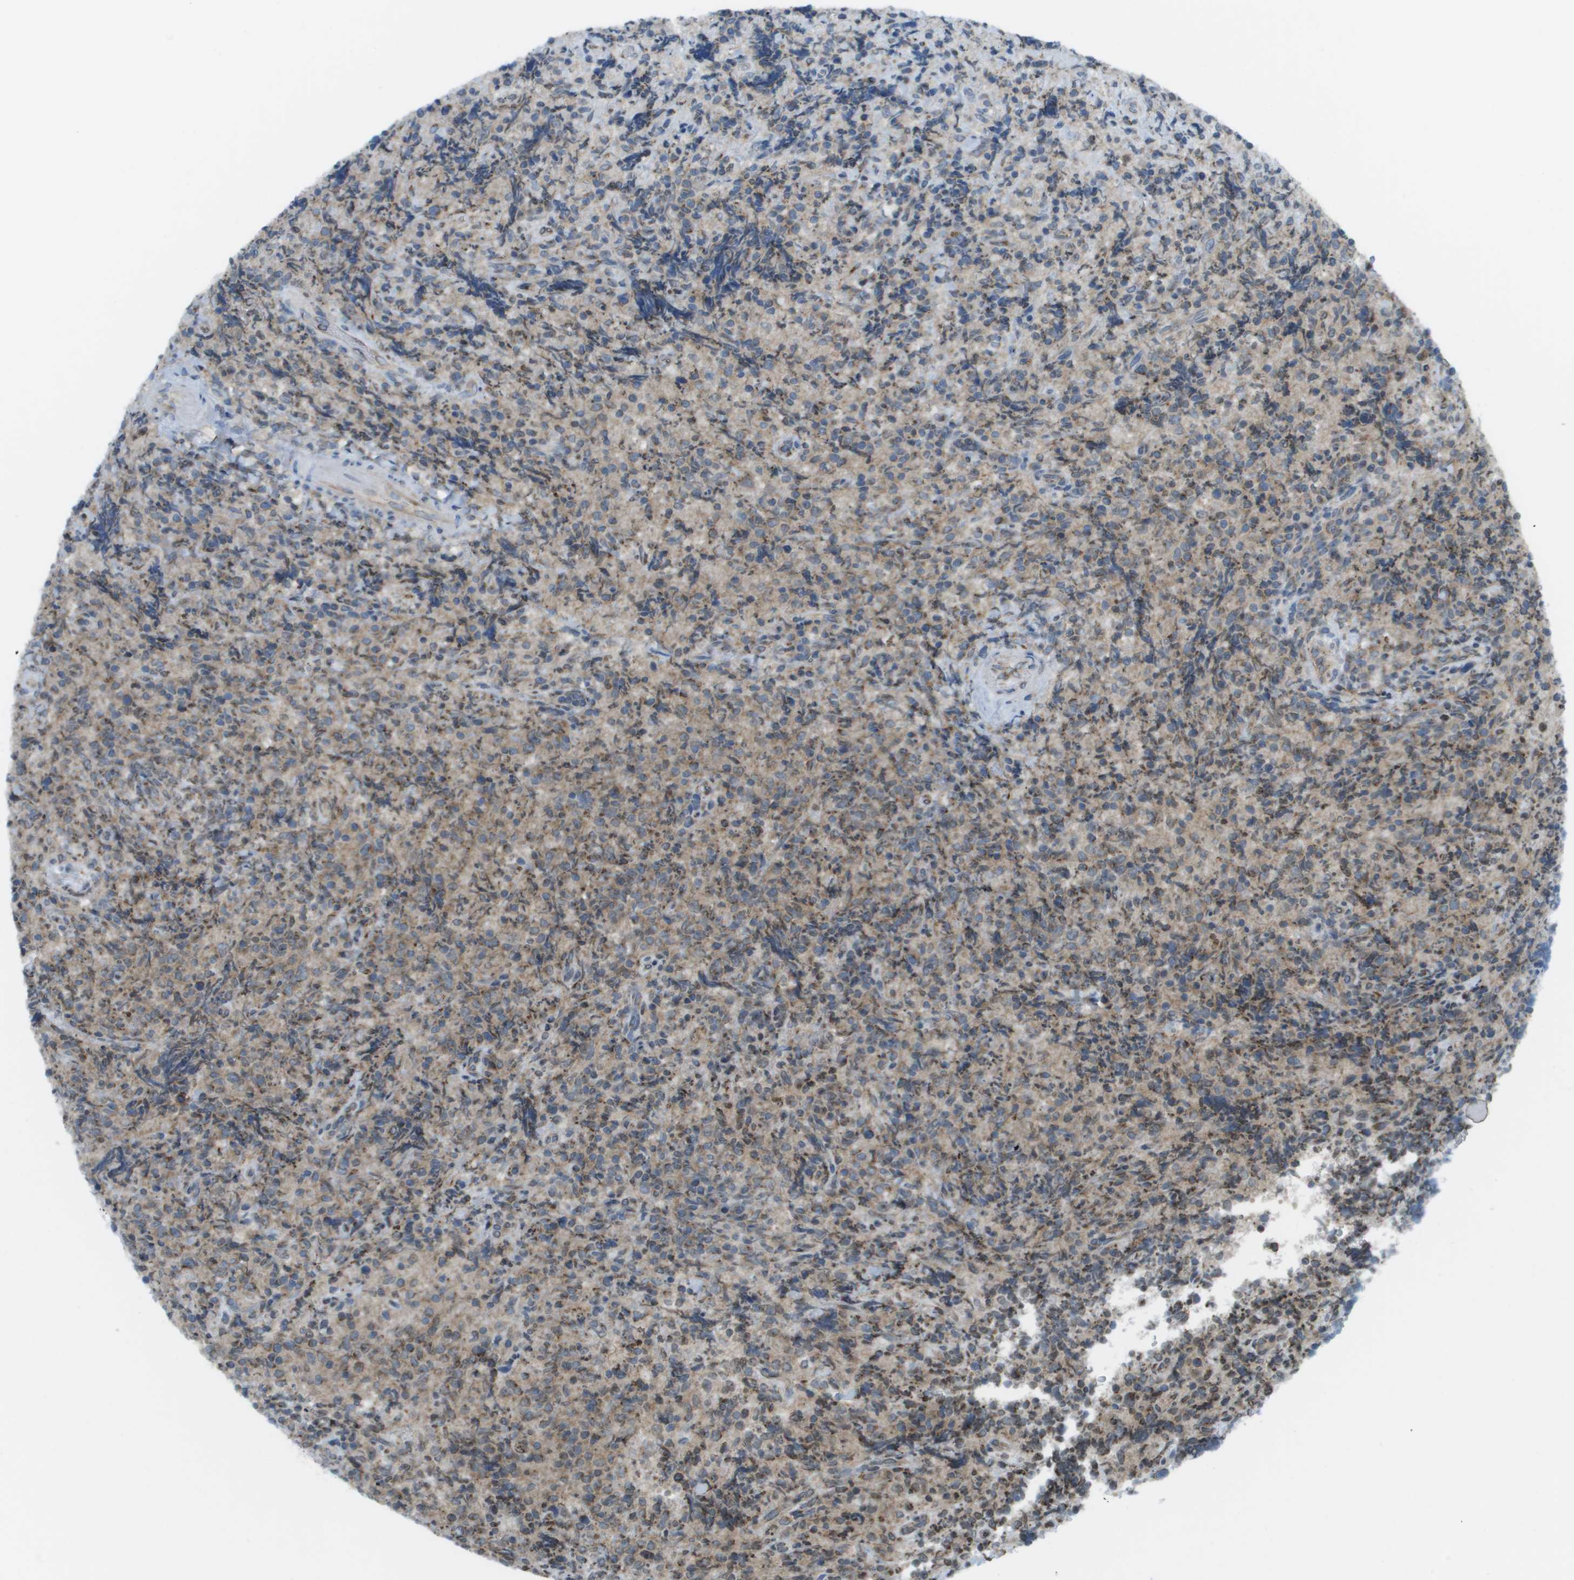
{"staining": {"intensity": "weak", "quantity": "25%-75%", "location": "cytoplasmic/membranous"}, "tissue": "lymphoma", "cell_type": "Tumor cells", "image_type": "cancer", "snomed": [{"axis": "morphology", "description": "Malignant lymphoma, non-Hodgkin's type, High grade"}, {"axis": "topography", "description": "Tonsil"}], "caption": "The image reveals a brown stain indicating the presence of a protein in the cytoplasmic/membranous of tumor cells in malignant lymphoma, non-Hodgkin's type (high-grade).", "gene": "EVC", "patient": {"sex": "female", "age": 36}}